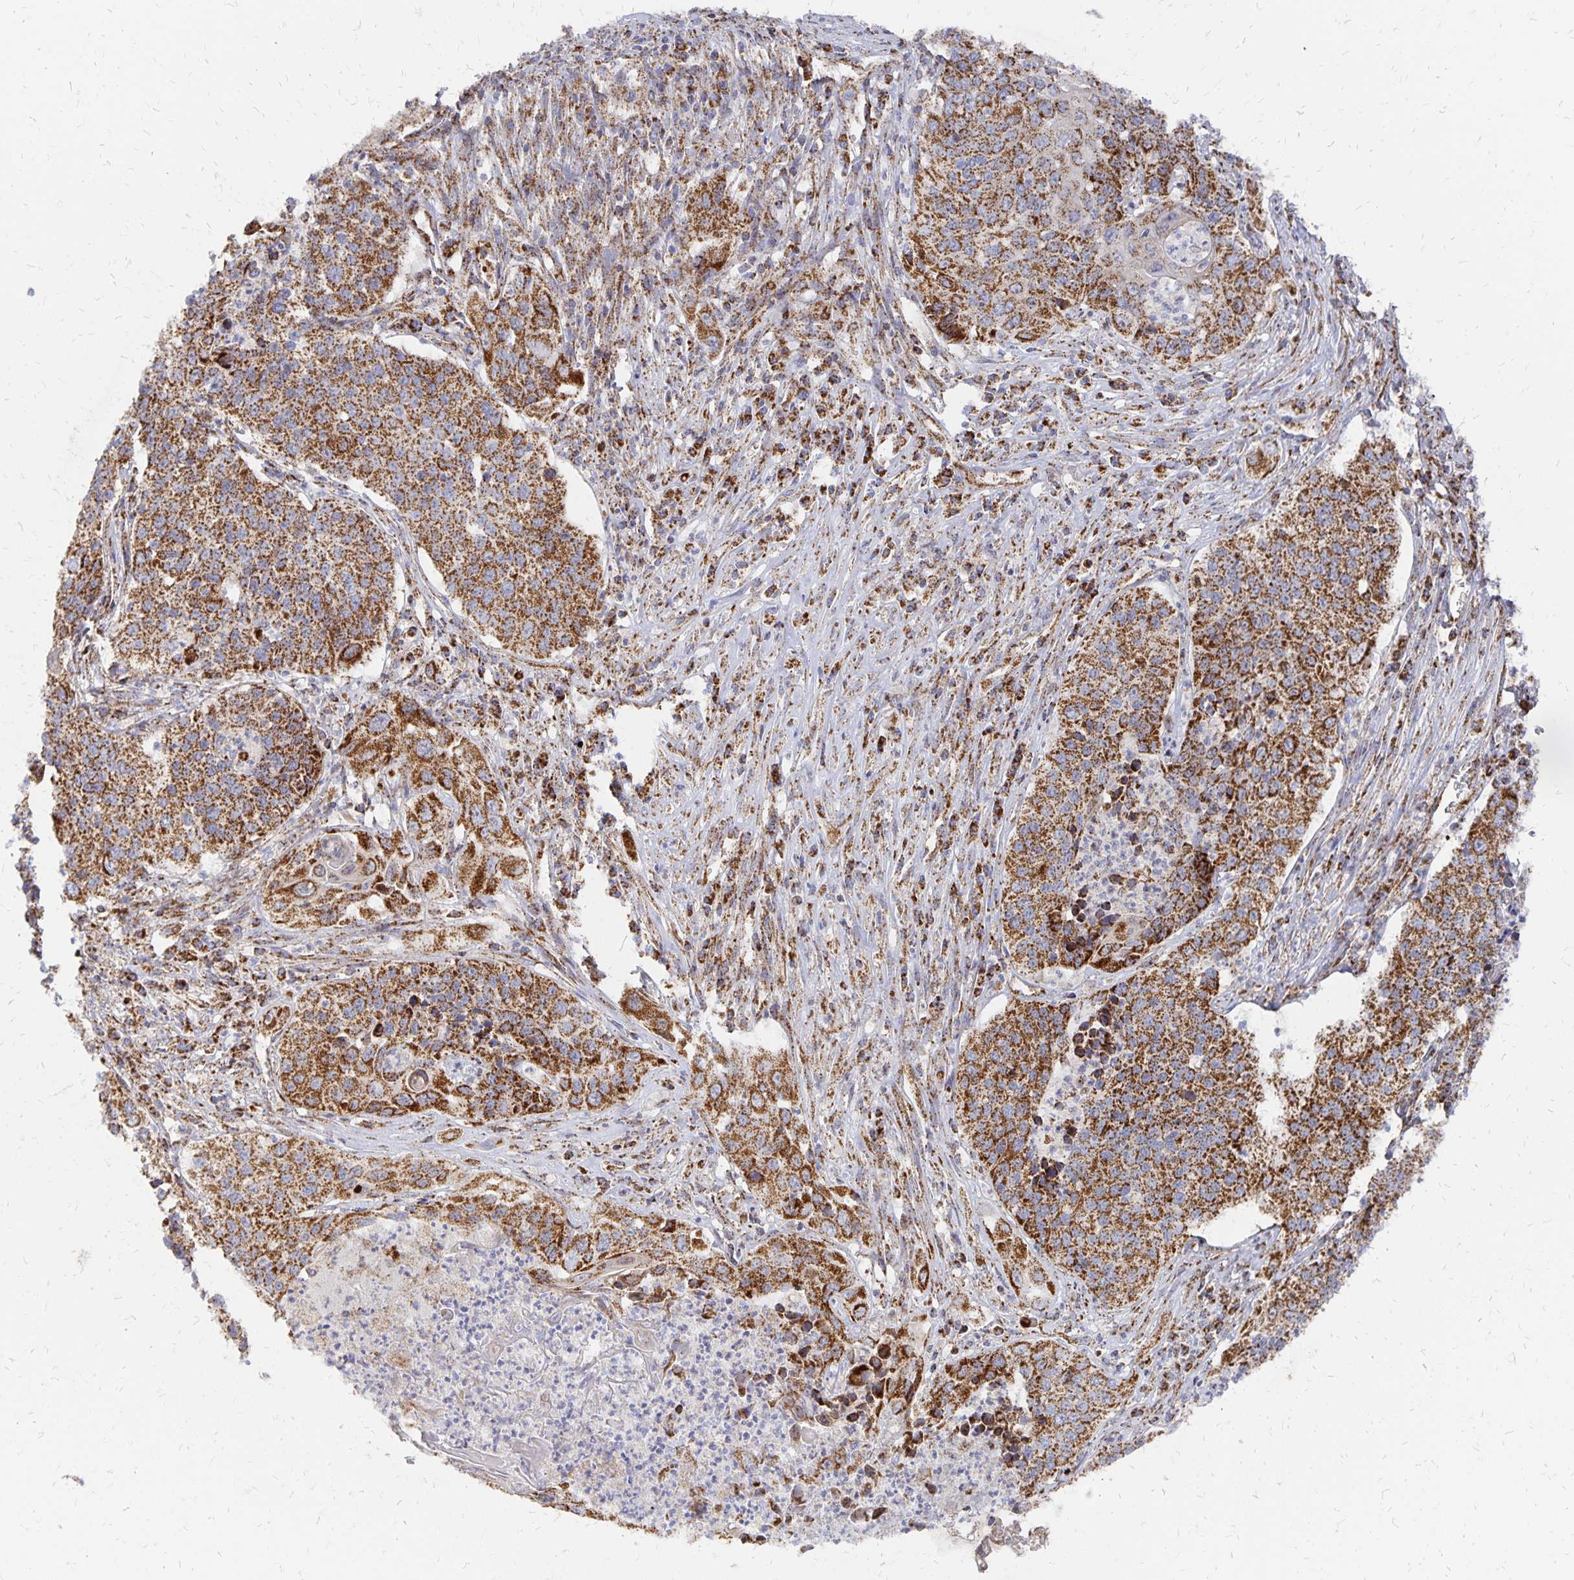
{"staining": {"intensity": "strong", "quantity": ">75%", "location": "cytoplasmic/membranous"}, "tissue": "lung cancer", "cell_type": "Tumor cells", "image_type": "cancer", "snomed": [{"axis": "morphology", "description": "Squamous cell carcinoma, NOS"}, {"axis": "morphology", "description": "Squamous cell carcinoma, metastatic, NOS"}, {"axis": "topography", "description": "Lung"}, {"axis": "topography", "description": "Pleura, NOS"}], "caption": "This is a photomicrograph of immunohistochemistry staining of lung cancer, which shows strong expression in the cytoplasmic/membranous of tumor cells.", "gene": "STOML2", "patient": {"sex": "male", "age": 72}}